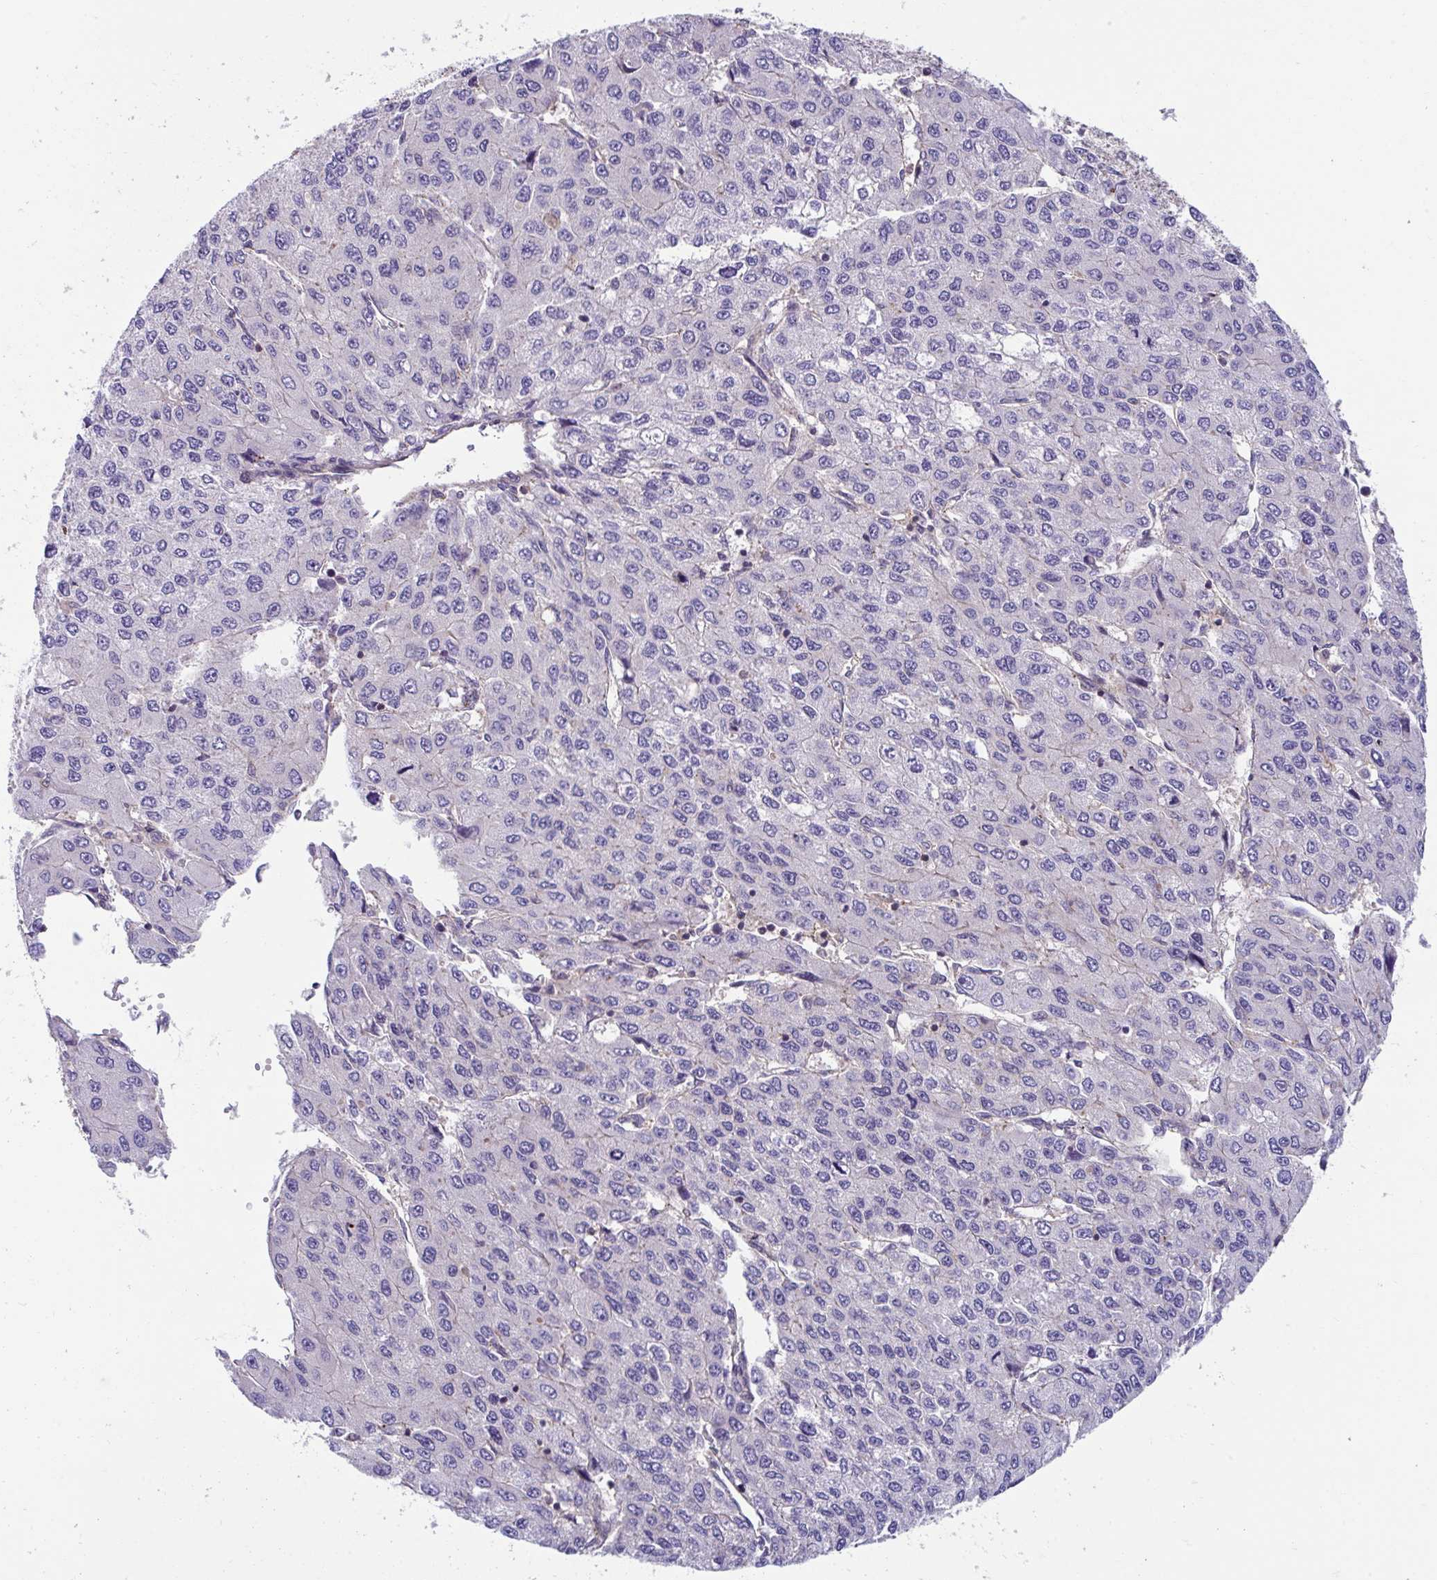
{"staining": {"intensity": "negative", "quantity": "none", "location": "none"}, "tissue": "liver cancer", "cell_type": "Tumor cells", "image_type": "cancer", "snomed": [{"axis": "morphology", "description": "Carcinoma, Hepatocellular, NOS"}, {"axis": "topography", "description": "Liver"}], "caption": "The photomicrograph demonstrates no staining of tumor cells in liver hepatocellular carcinoma.", "gene": "IST1", "patient": {"sex": "female", "age": 66}}